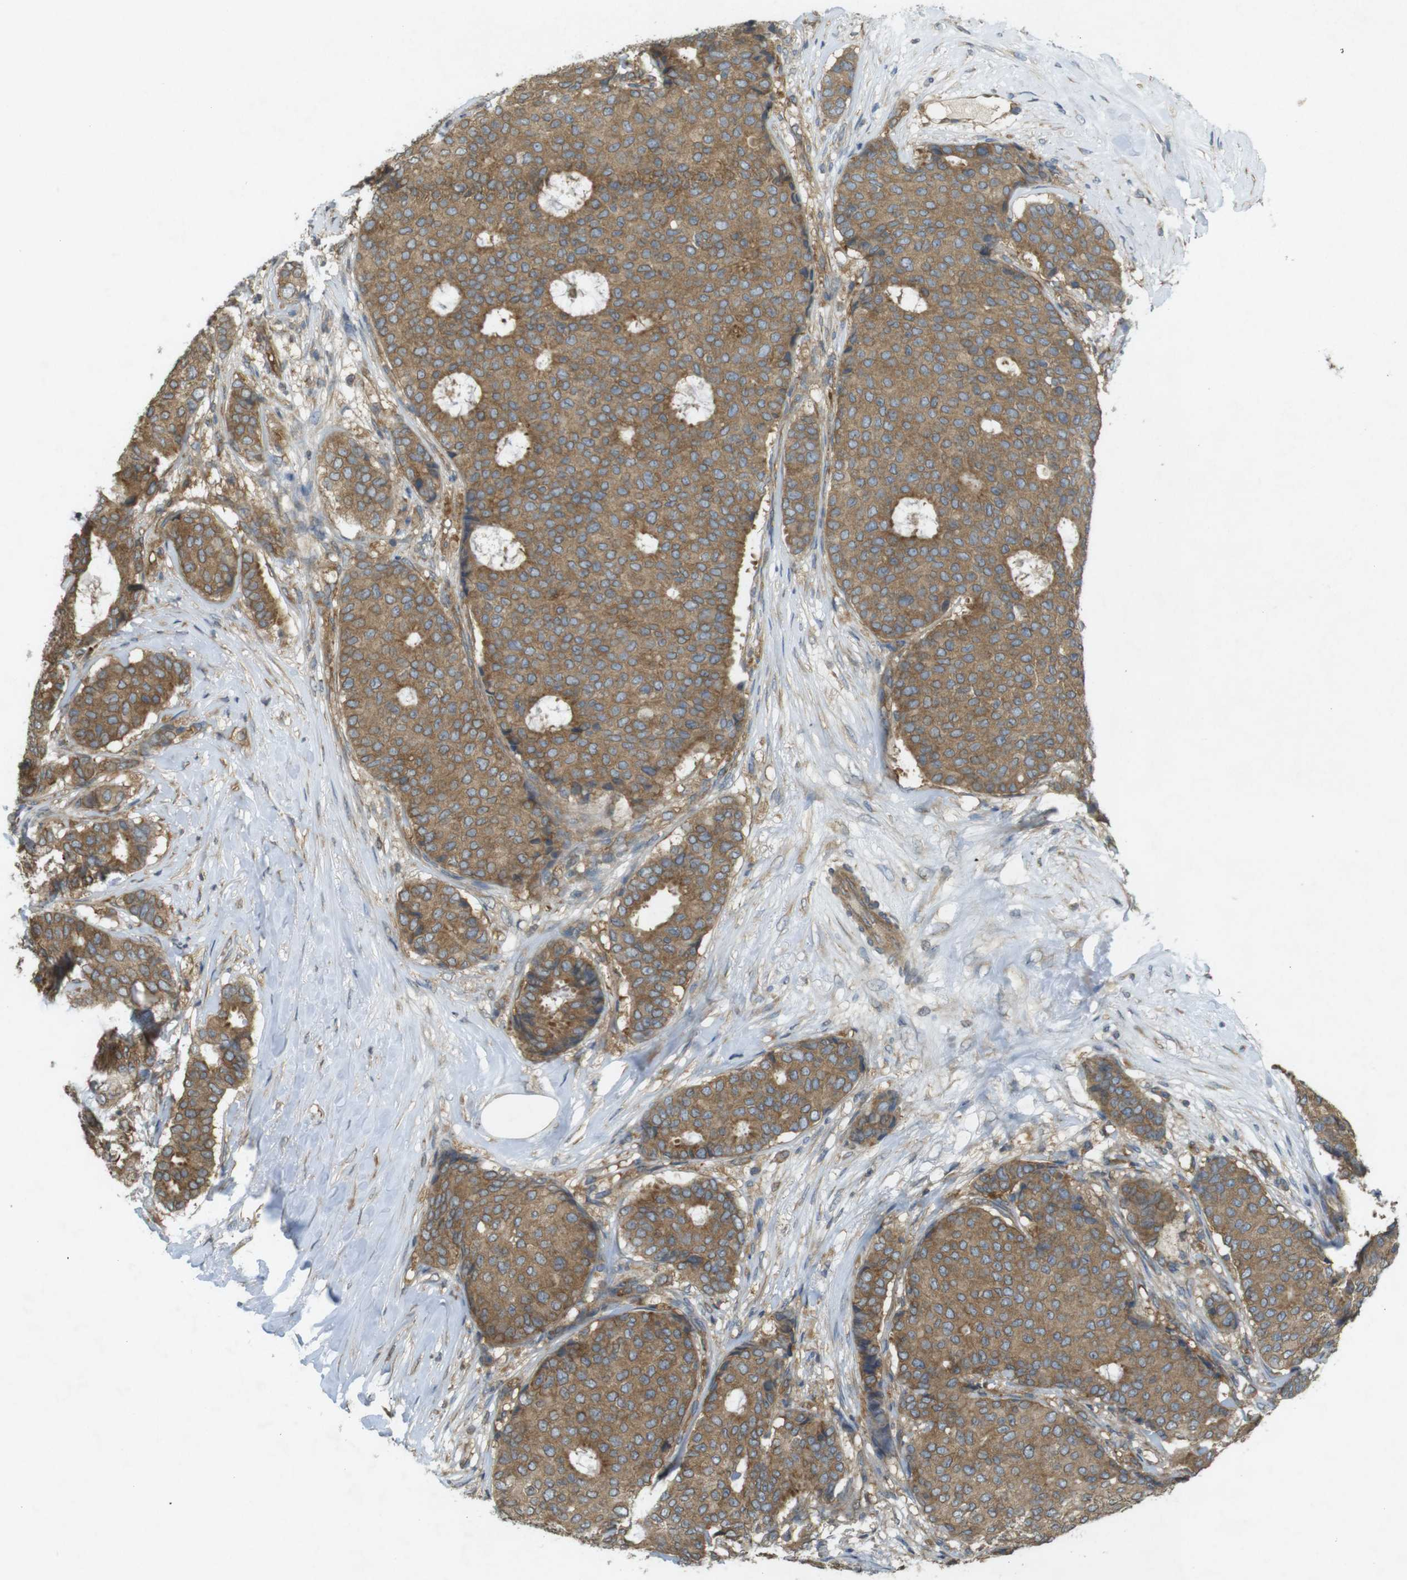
{"staining": {"intensity": "moderate", "quantity": ">75%", "location": "cytoplasmic/membranous"}, "tissue": "breast cancer", "cell_type": "Tumor cells", "image_type": "cancer", "snomed": [{"axis": "morphology", "description": "Duct carcinoma"}, {"axis": "topography", "description": "Breast"}], "caption": "This image reveals immunohistochemistry (IHC) staining of breast invasive ductal carcinoma, with medium moderate cytoplasmic/membranous expression in about >75% of tumor cells.", "gene": "KIF5B", "patient": {"sex": "female", "age": 75}}